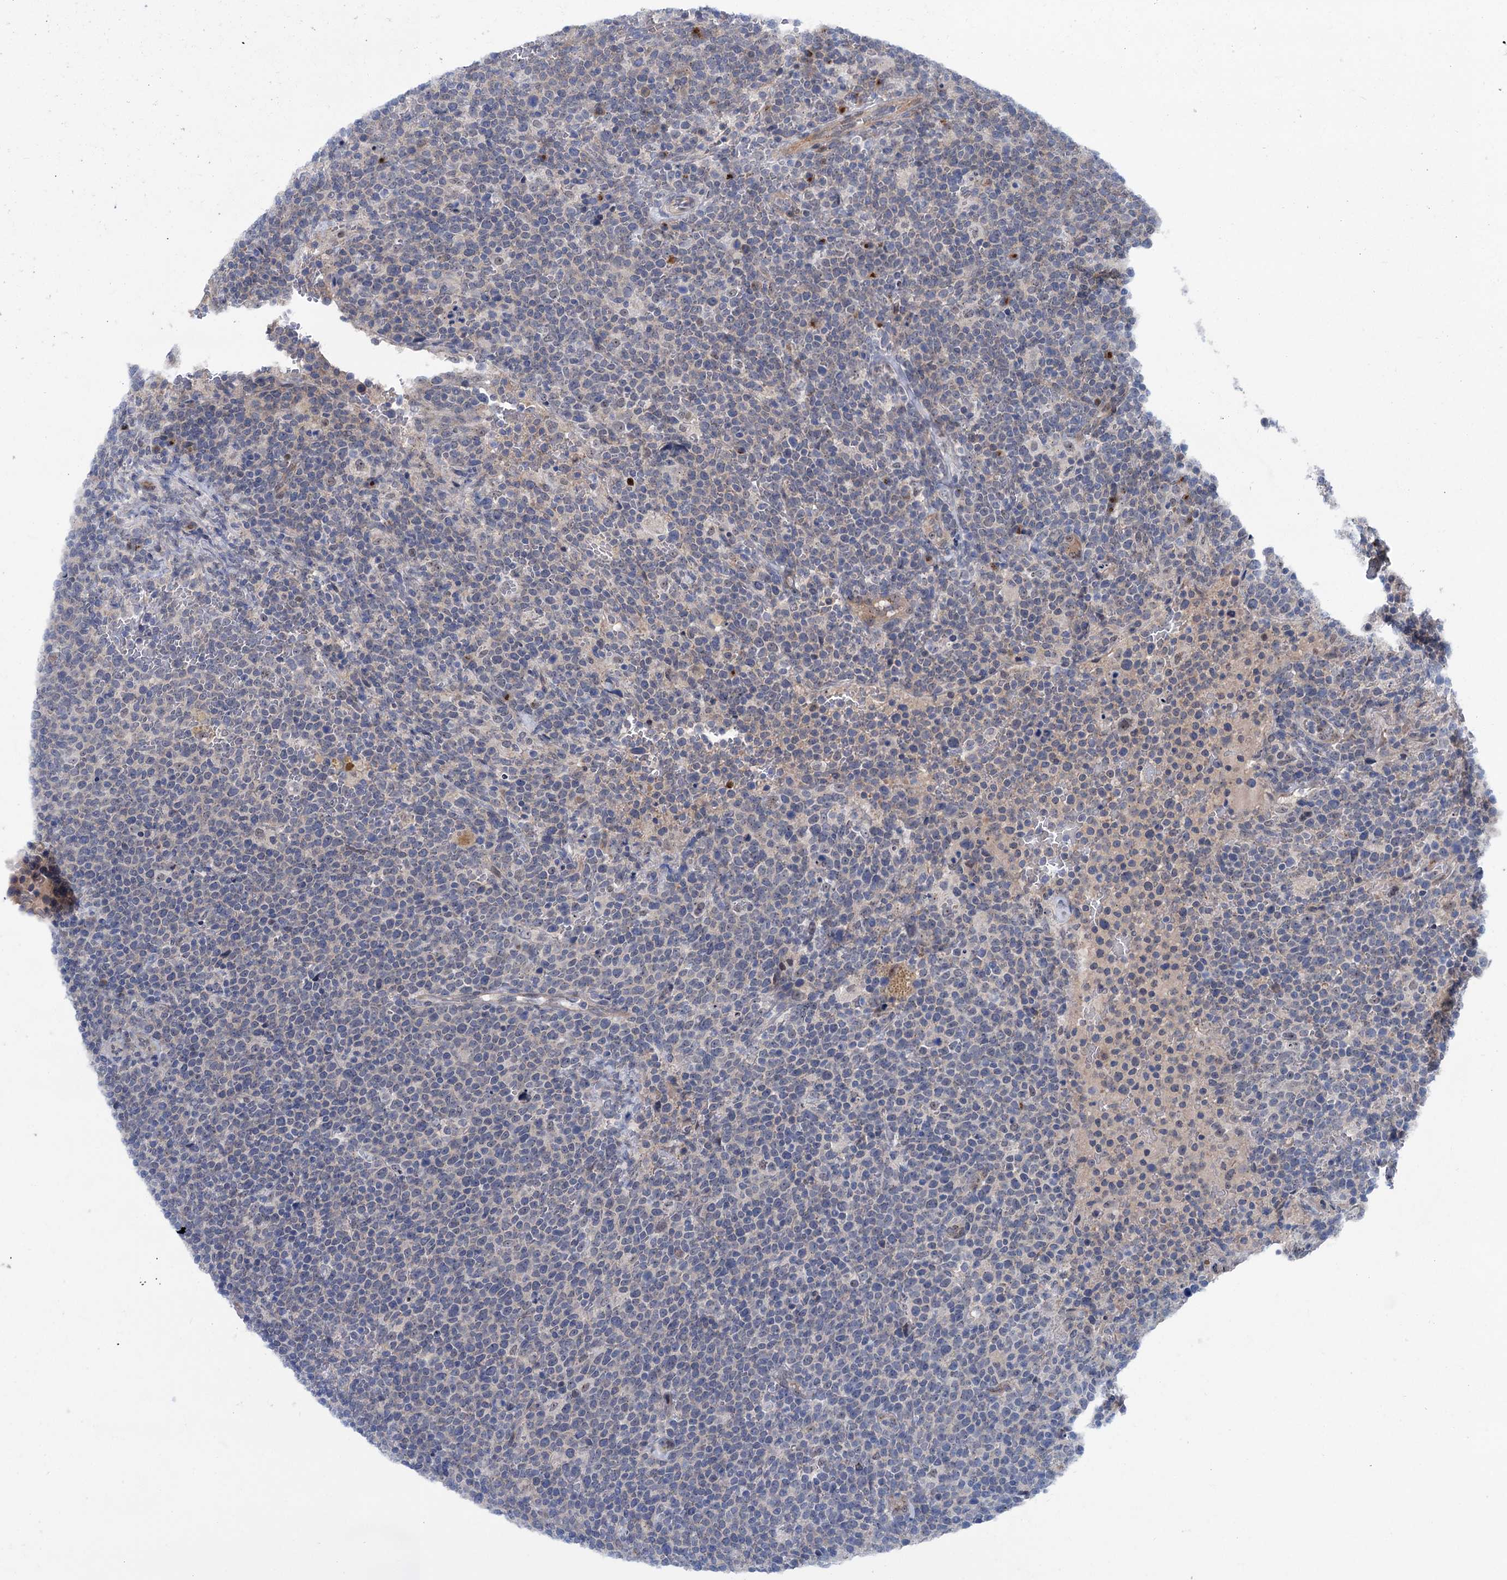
{"staining": {"intensity": "negative", "quantity": "none", "location": "none"}, "tissue": "lymphoma", "cell_type": "Tumor cells", "image_type": "cancer", "snomed": [{"axis": "morphology", "description": "Malignant lymphoma, non-Hodgkin's type, High grade"}, {"axis": "topography", "description": "Lymph node"}], "caption": "IHC photomicrograph of neoplastic tissue: human lymphoma stained with DAB demonstrates no significant protein expression in tumor cells.", "gene": "EYA4", "patient": {"sex": "male", "age": 61}}